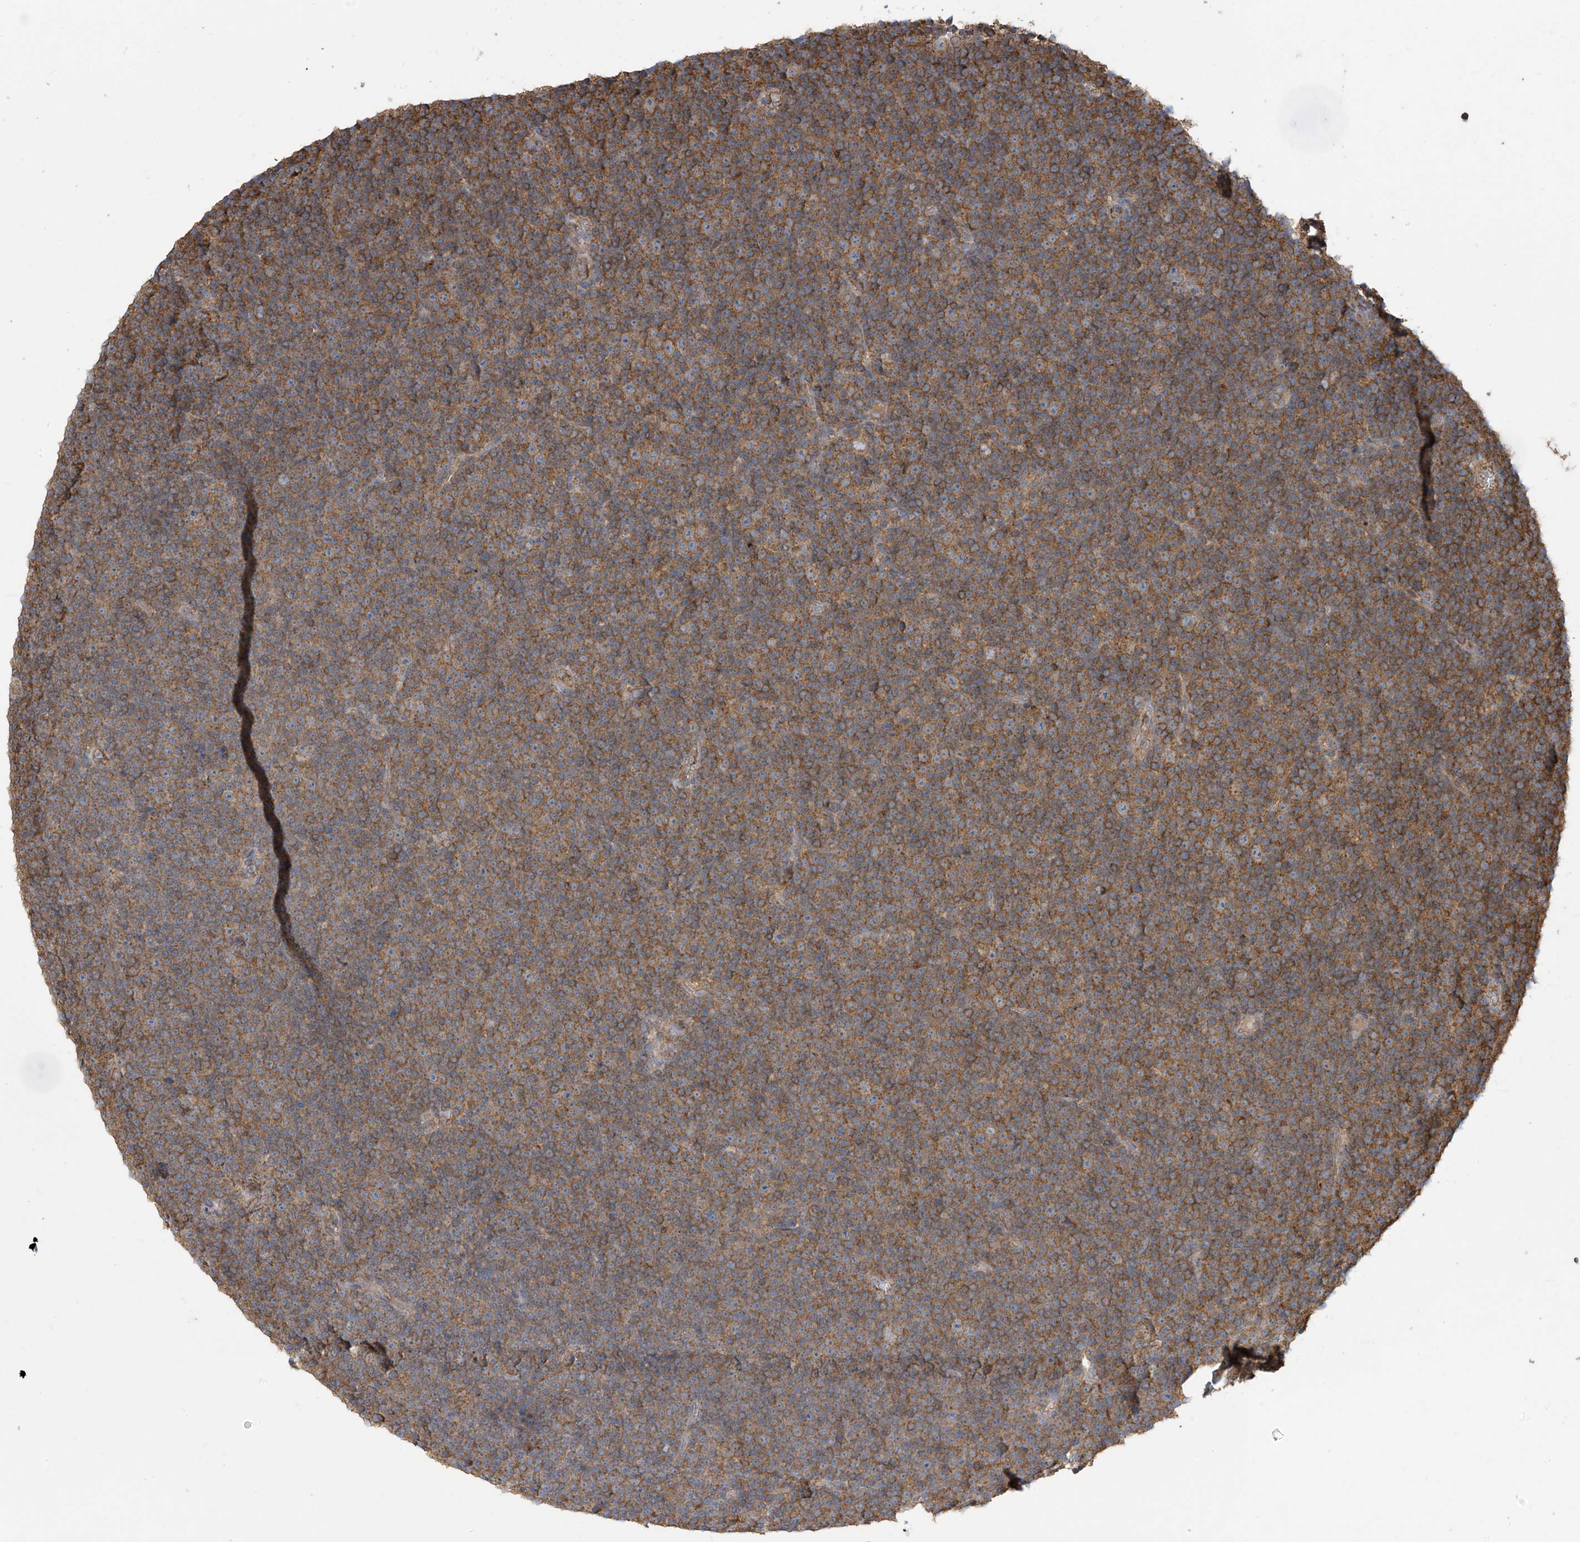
{"staining": {"intensity": "moderate", "quantity": ">75%", "location": "cytoplasmic/membranous"}, "tissue": "lymphoma", "cell_type": "Tumor cells", "image_type": "cancer", "snomed": [{"axis": "morphology", "description": "Malignant lymphoma, non-Hodgkin's type, Low grade"}, {"axis": "topography", "description": "Lymph node"}], "caption": "Low-grade malignant lymphoma, non-Hodgkin's type tissue shows moderate cytoplasmic/membranous positivity in about >75% of tumor cells", "gene": "COX10", "patient": {"sex": "female", "age": 67}}